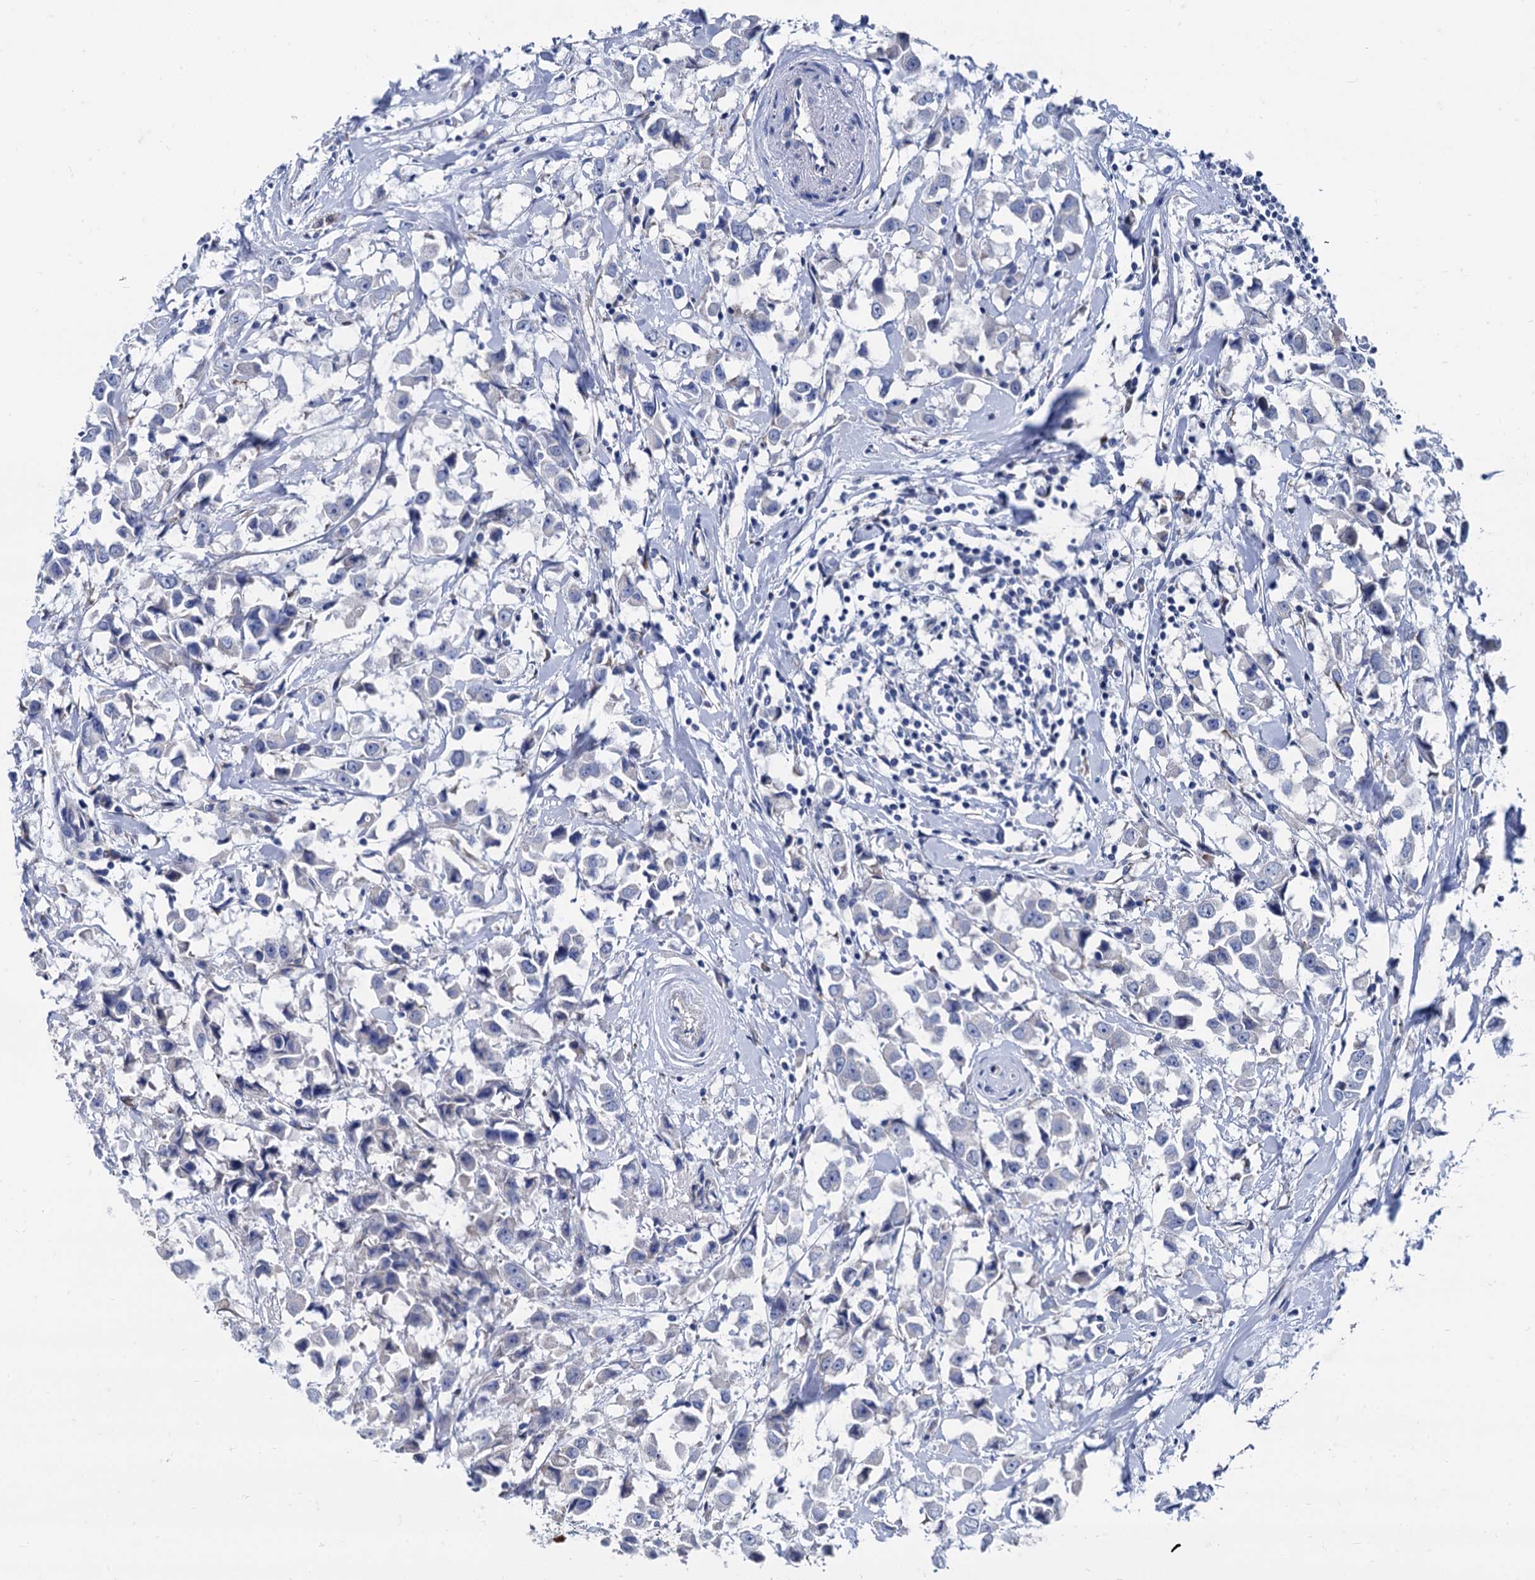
{"staining": {"intensity": "negative", "quantity": "none", "location": "none"}, "tissue": "breast cancer", "cell_type": "Tumor cells", "image_type": "cancer", "snomed": [{"axis": "morphology", "description": "Duct carcinoma"}, {"axis": "topography", "description": "Breast"}], "caption": "Invasive ductal carcinoma (breast) was stained to show a protein in brown. There is no significant staining in tumor cells.", "gene": "FOXR2", "patient": {"sex": "female", "age": 61}}